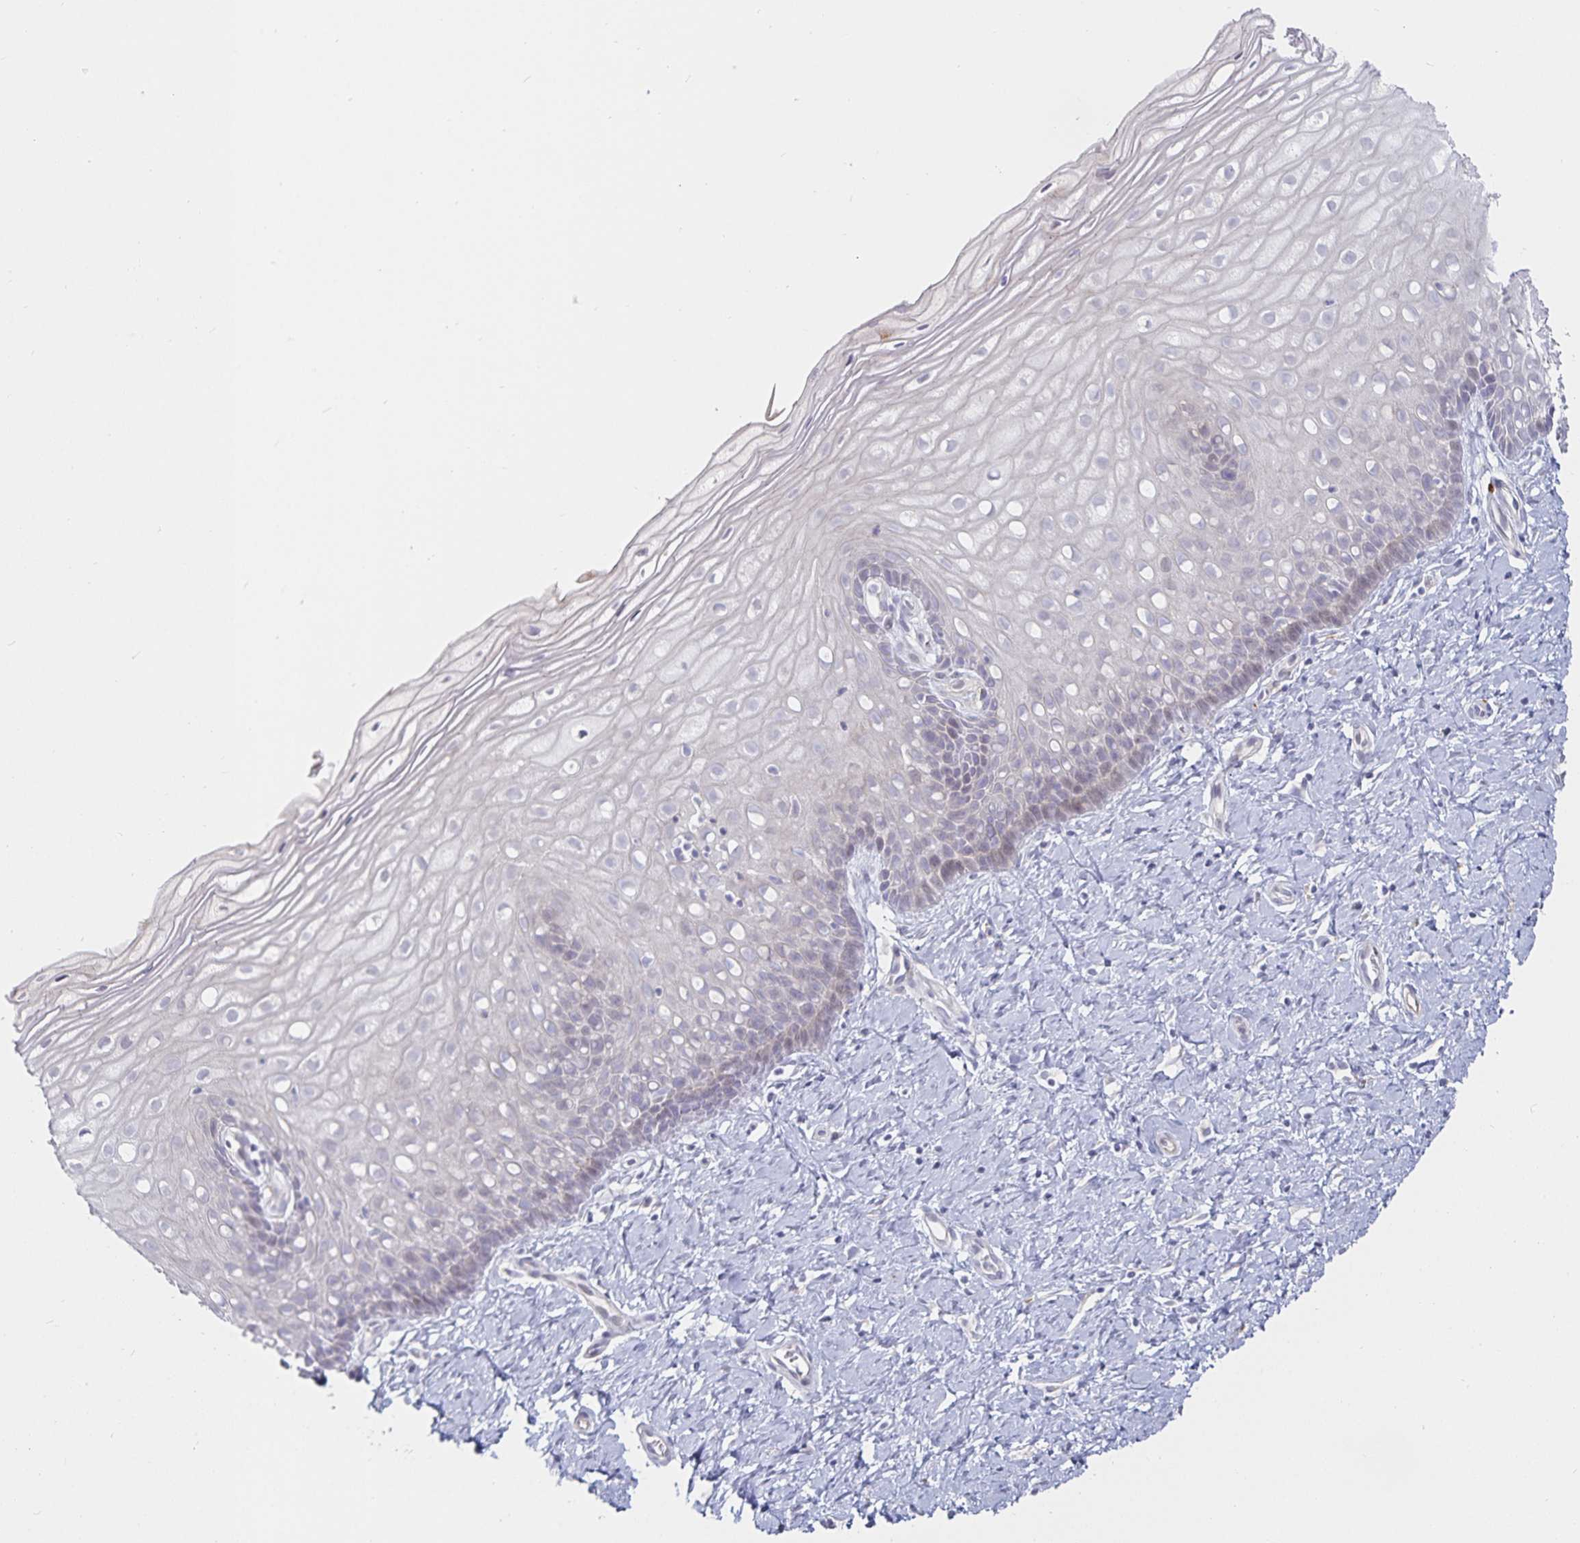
{"staining": {"intensity": "negative", "quantity": "none", "location": "none"}, "tissue": "cervix", "cell_type": "Glandular cells", "image_type": "normal", "snomed": [{"axis": "morphology", "description": "Normal tissue, NOS"}, {"axis": "topography", "description": "Cervix"}], "caption": "A micrograph of human cervix is negative for staining in glandular cells.", "gene": "S100G", "patient": {"sex": "female", "age": 37}}